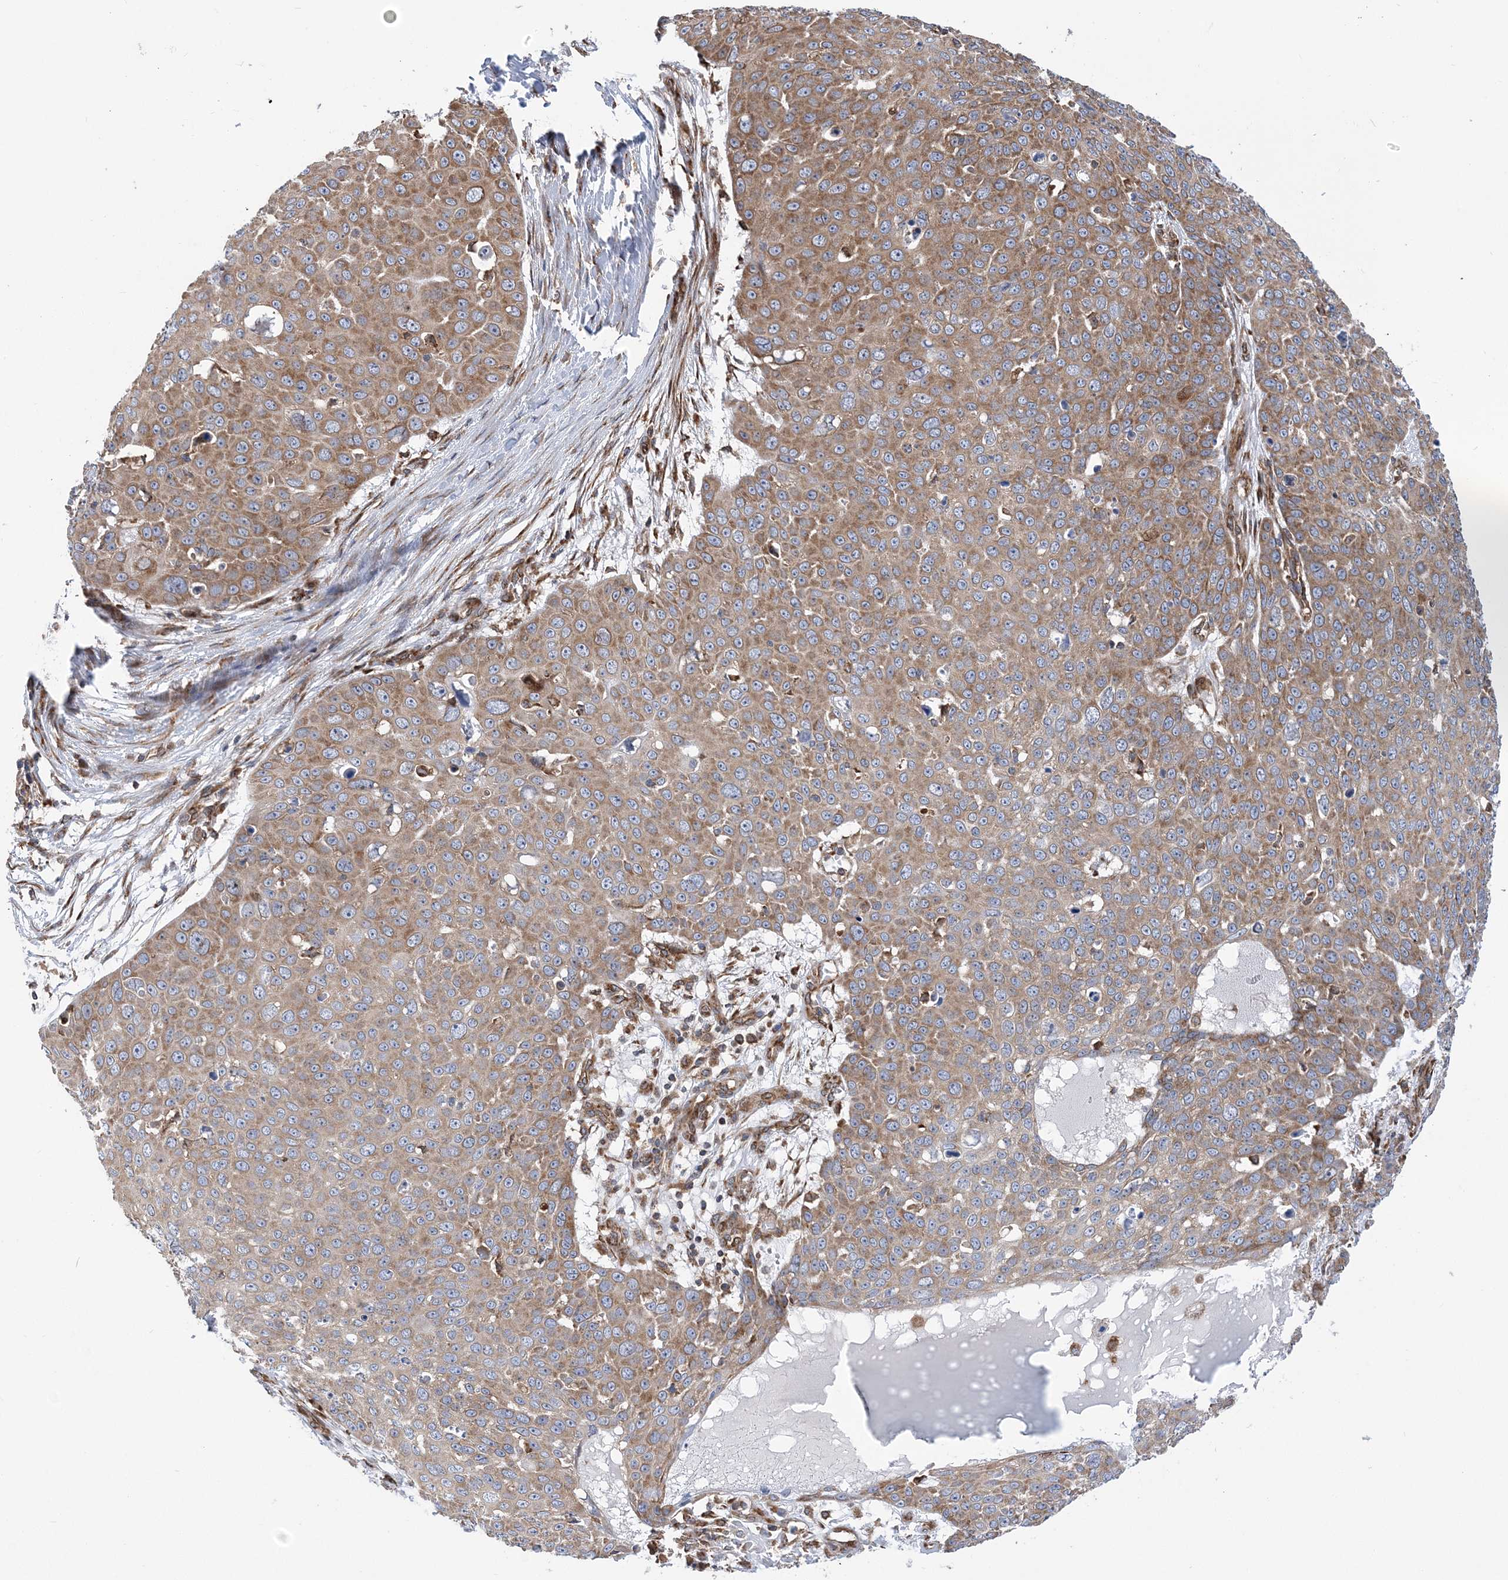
{"staining": {"intensity": "moderate", "quantity": "25%-75%", "location": "cytoplasmic/membranous"}, "tissue": "skin cancer", "cell_type": "Tumor cells", "image_type": "cancer", "snomed": [{"axis": "morphology", "description": "Squamous cell carcinoma, NOS"}, {"axis": "topography", "description": "Skin"}], "caption": "Immunohistochemical staining of human squamous cell carcinoma (skin) displays medium levels of moderate cytoplasmic/membranous expression in approximately 25%-75% of tumor cells. (DAB = brown stain, brightfield microscopy at high magnification).", "gene": "PHF1", "patient": {"sex": "male", "age": 71}}